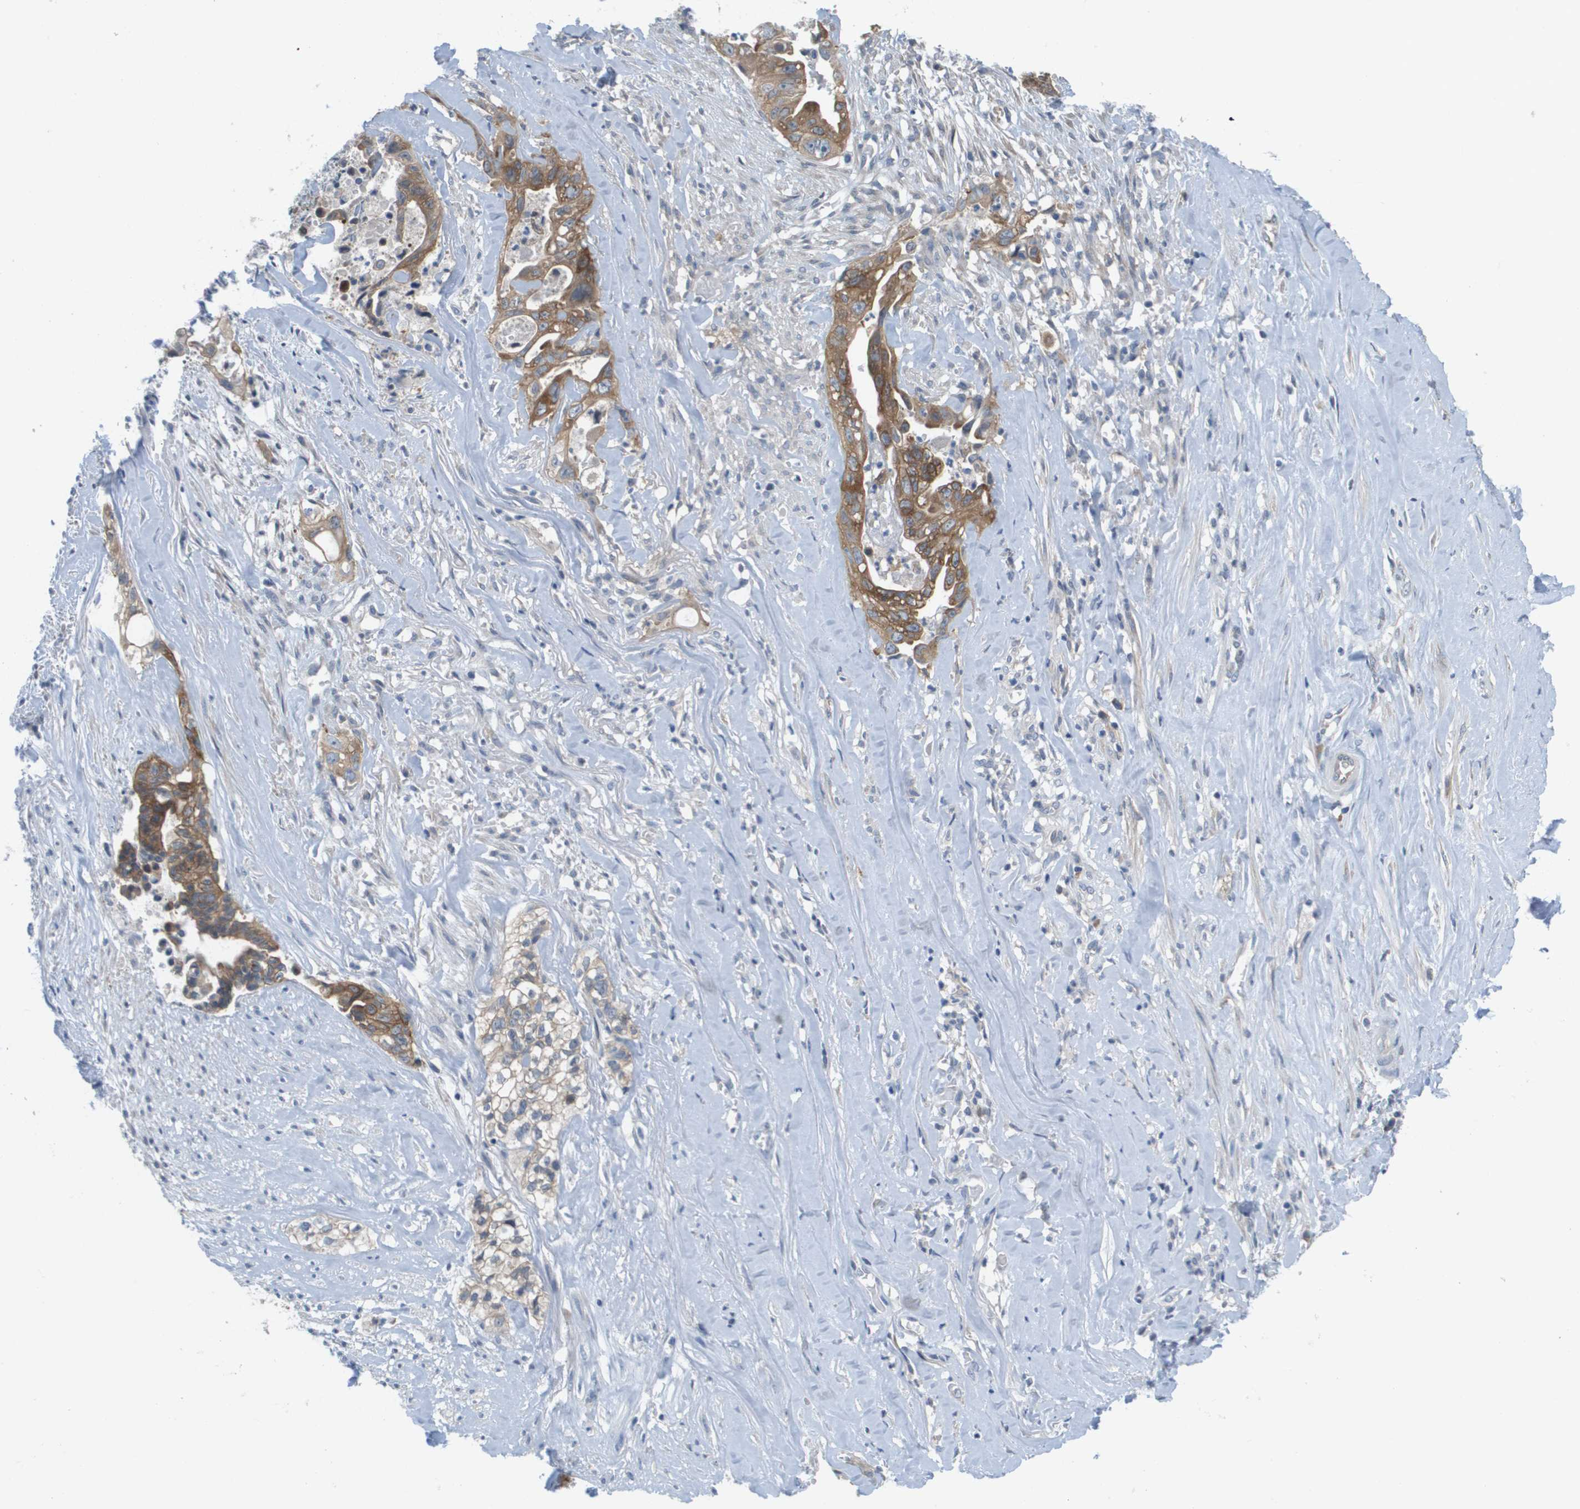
{"staining": {"intensity": "moderate", "quantity": ">75%", "location": "cytoplasmic/membranous"}, "tissue": "liver cancer", "cell_type": "Tumor cells", "image_type": "cancer", "snomed": [{"axis": "morphology", "description": "Cholangiocarcinoma"}, {"axis": "topography", "description": "Liver"}], "caption": "Protein analysis of cholangiocarcinoma (liver) tissue demonstrates moderate cytoplasmic/membranous positivity in approximately >75% of tumor cells.", "gene": "MARCHF8", "patient": {"sex": "female", "age": 70}}